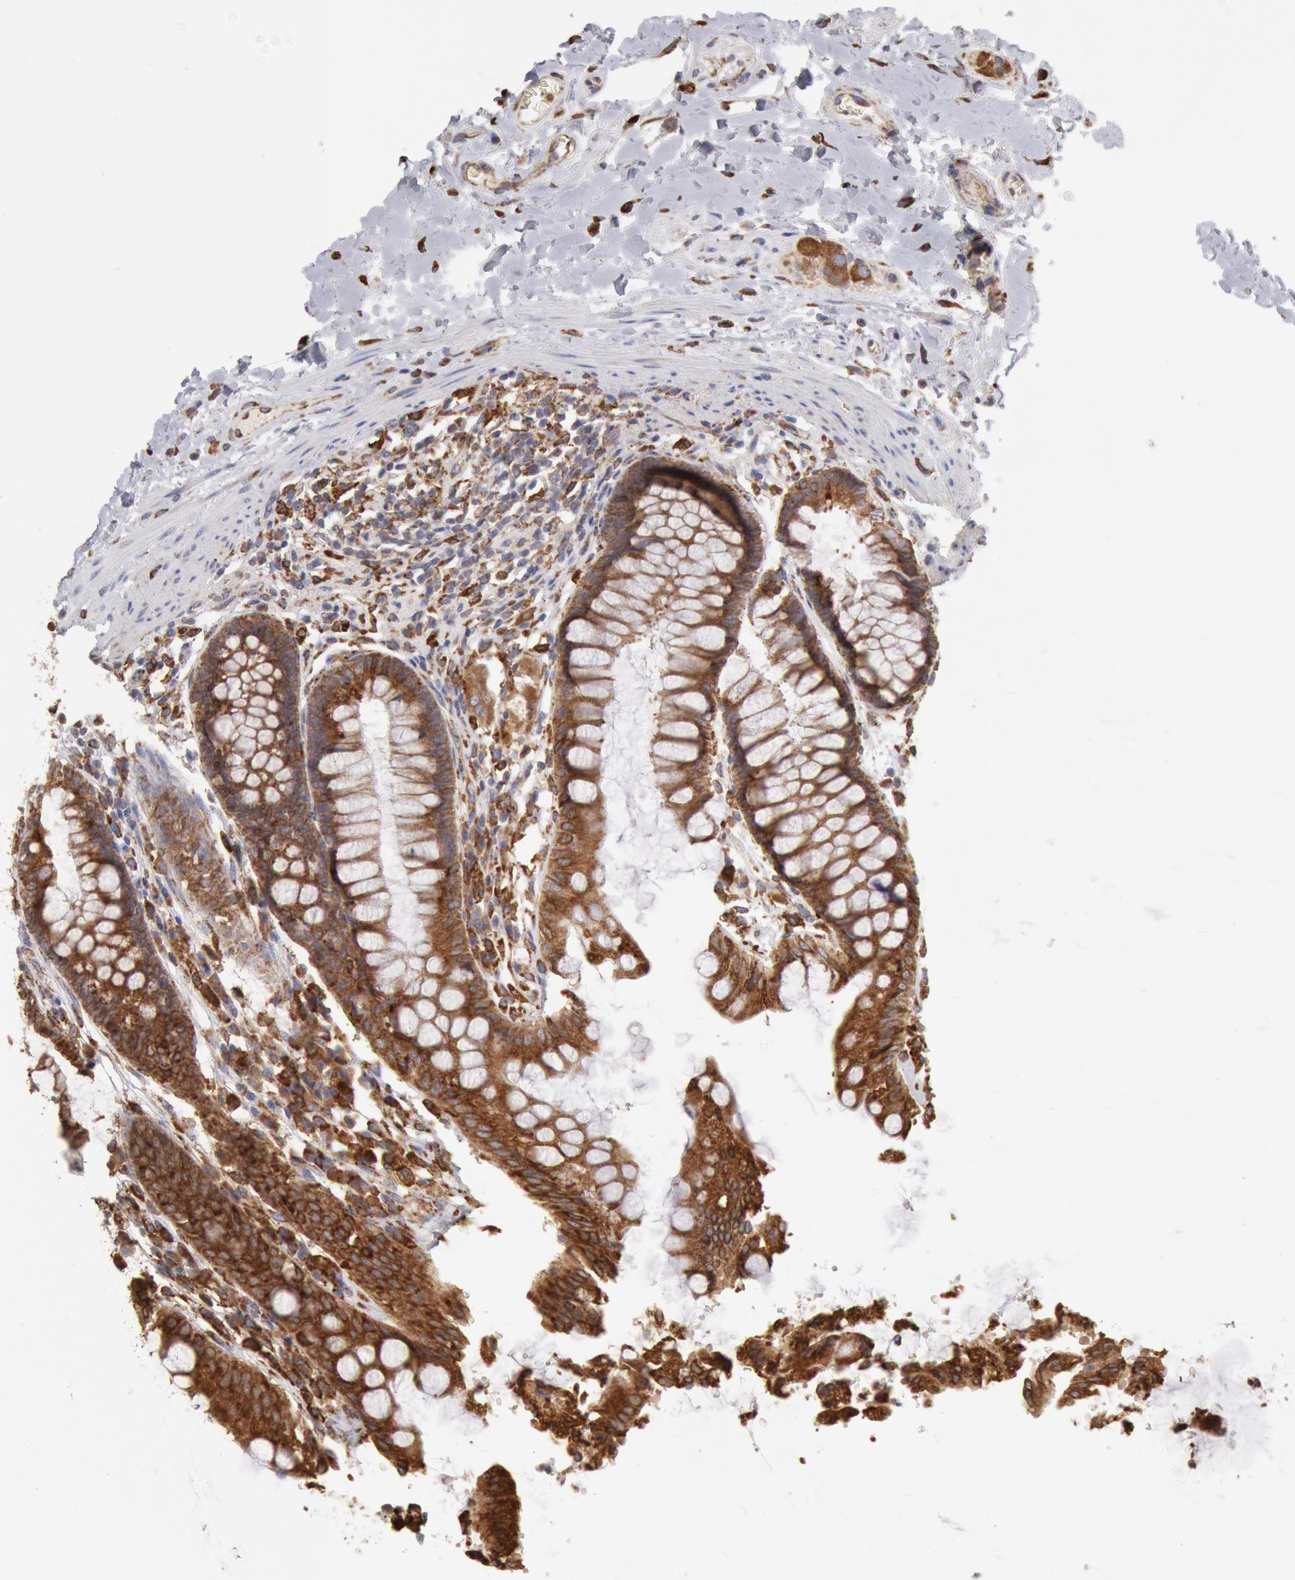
{"staining": {"intensity": "moderate", "quantity": ">75%", "location": "cytoplasmic/membranous"}, "tissue": "rectum", "cell_type": "Glandular cells", "image_type": "normal", "snomed": [{"axis": "morphology", "description": "Normal tissue, NOS"}, {"axis": "topography", "description": "Rectum"}], "caption": "Brown immunohistochemical staining in benign human rectum exhibits moderate cytoplasmic/membranous staining in approximately >75% of glandular cells. (IHC, brightfield microscopy, high magnification).", "gene": "ERP44", "patient": {"sex": "female", "age": 46}}